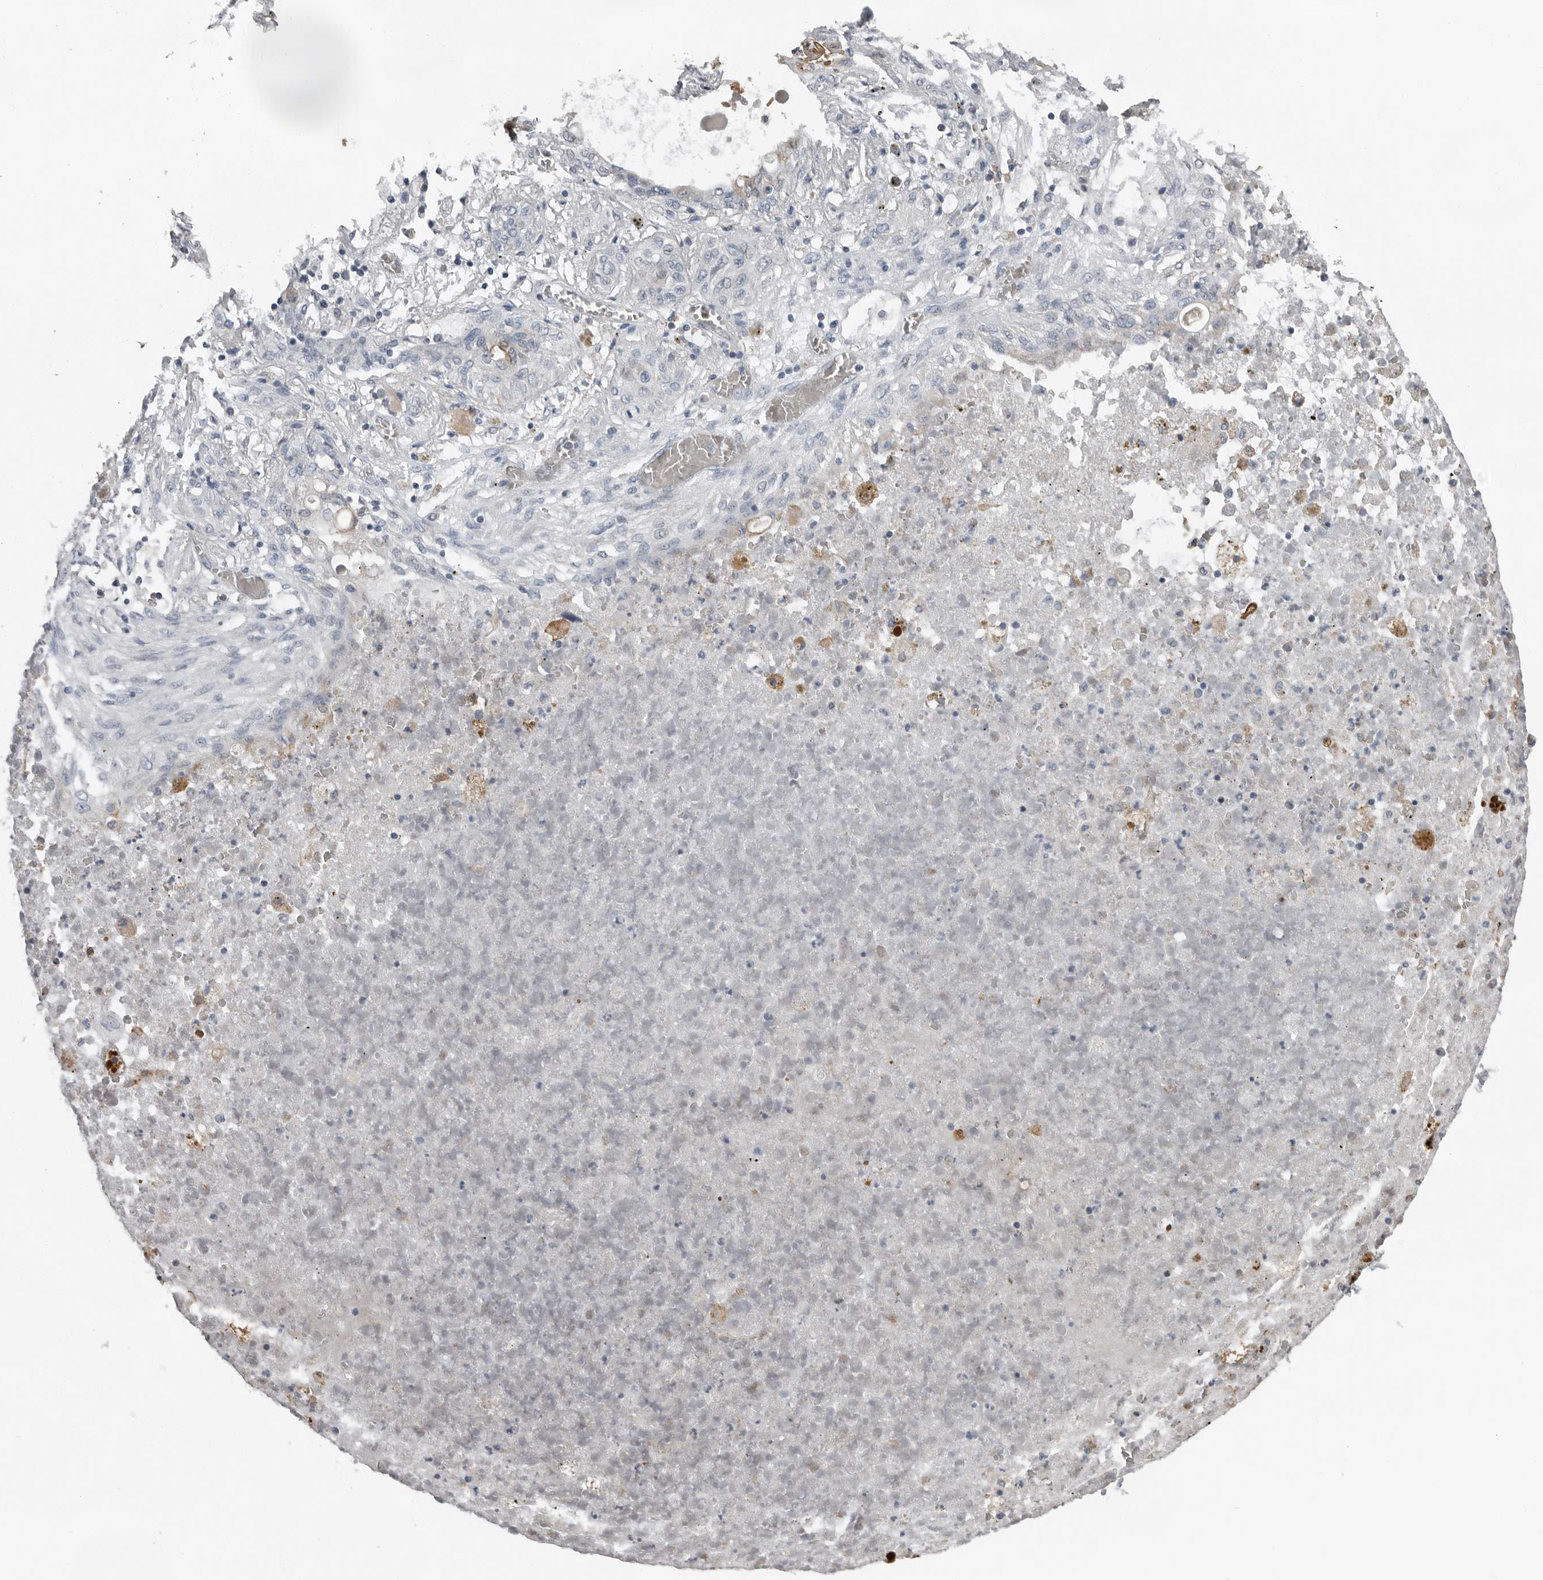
{"staining": {"intensity": "negative", "quantity": "none", "location": "none"}, "tissue": "lung cancer", "cell_type": "Tumor cells", "image_type": "cancer", "snomed": [{"axis": "morphology", "description": "Squamous cell carcinoma, NOS"}, {"axis": "topography", "description": "Lung"}], "caption": "A photomicrograph of human lung cancer is negative for staining in tumor cells.", "gene": "FABP7", "patient": {"sex": "female", "age": 47}}